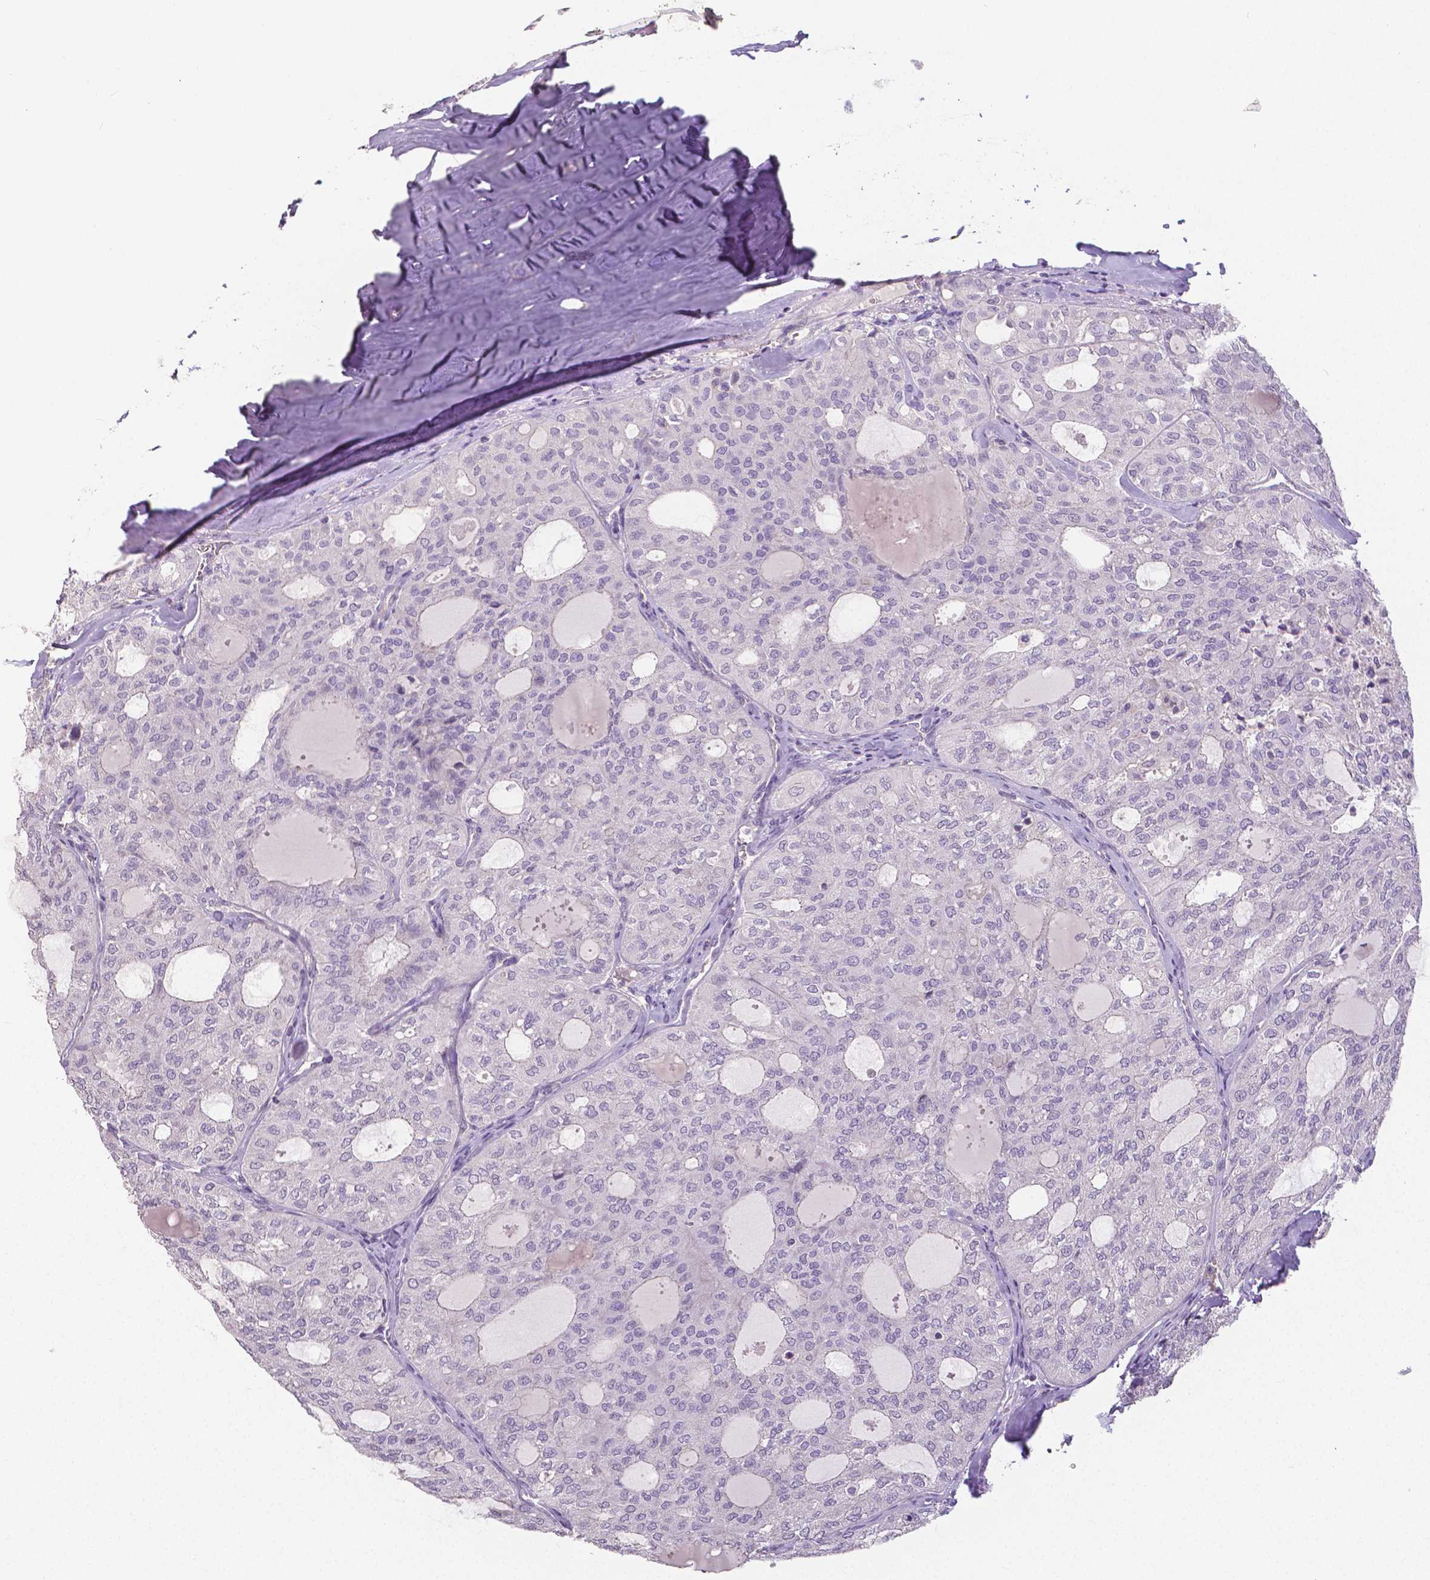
{"staining": {"intensity": "negative", "quantity": "none", "location": "none"}, "tissue": "thyroid cancer", "cell_type": "Tumor cells", "image_type": "cancer", "snomed": [{"axis": "morphology", "description": "Follicular adenoma carcinoma, NOS"}, {"axis": "topography", "description": "Thyroid gland"}], "caption": "Thyroid cancer (follicular adenoma carcinoma) stained for a protein using immunohistochemistry (IHC) shows no staining tumor cells.", "gene": "CRMP1", "patient": {"sex": "male", "age": 75}}